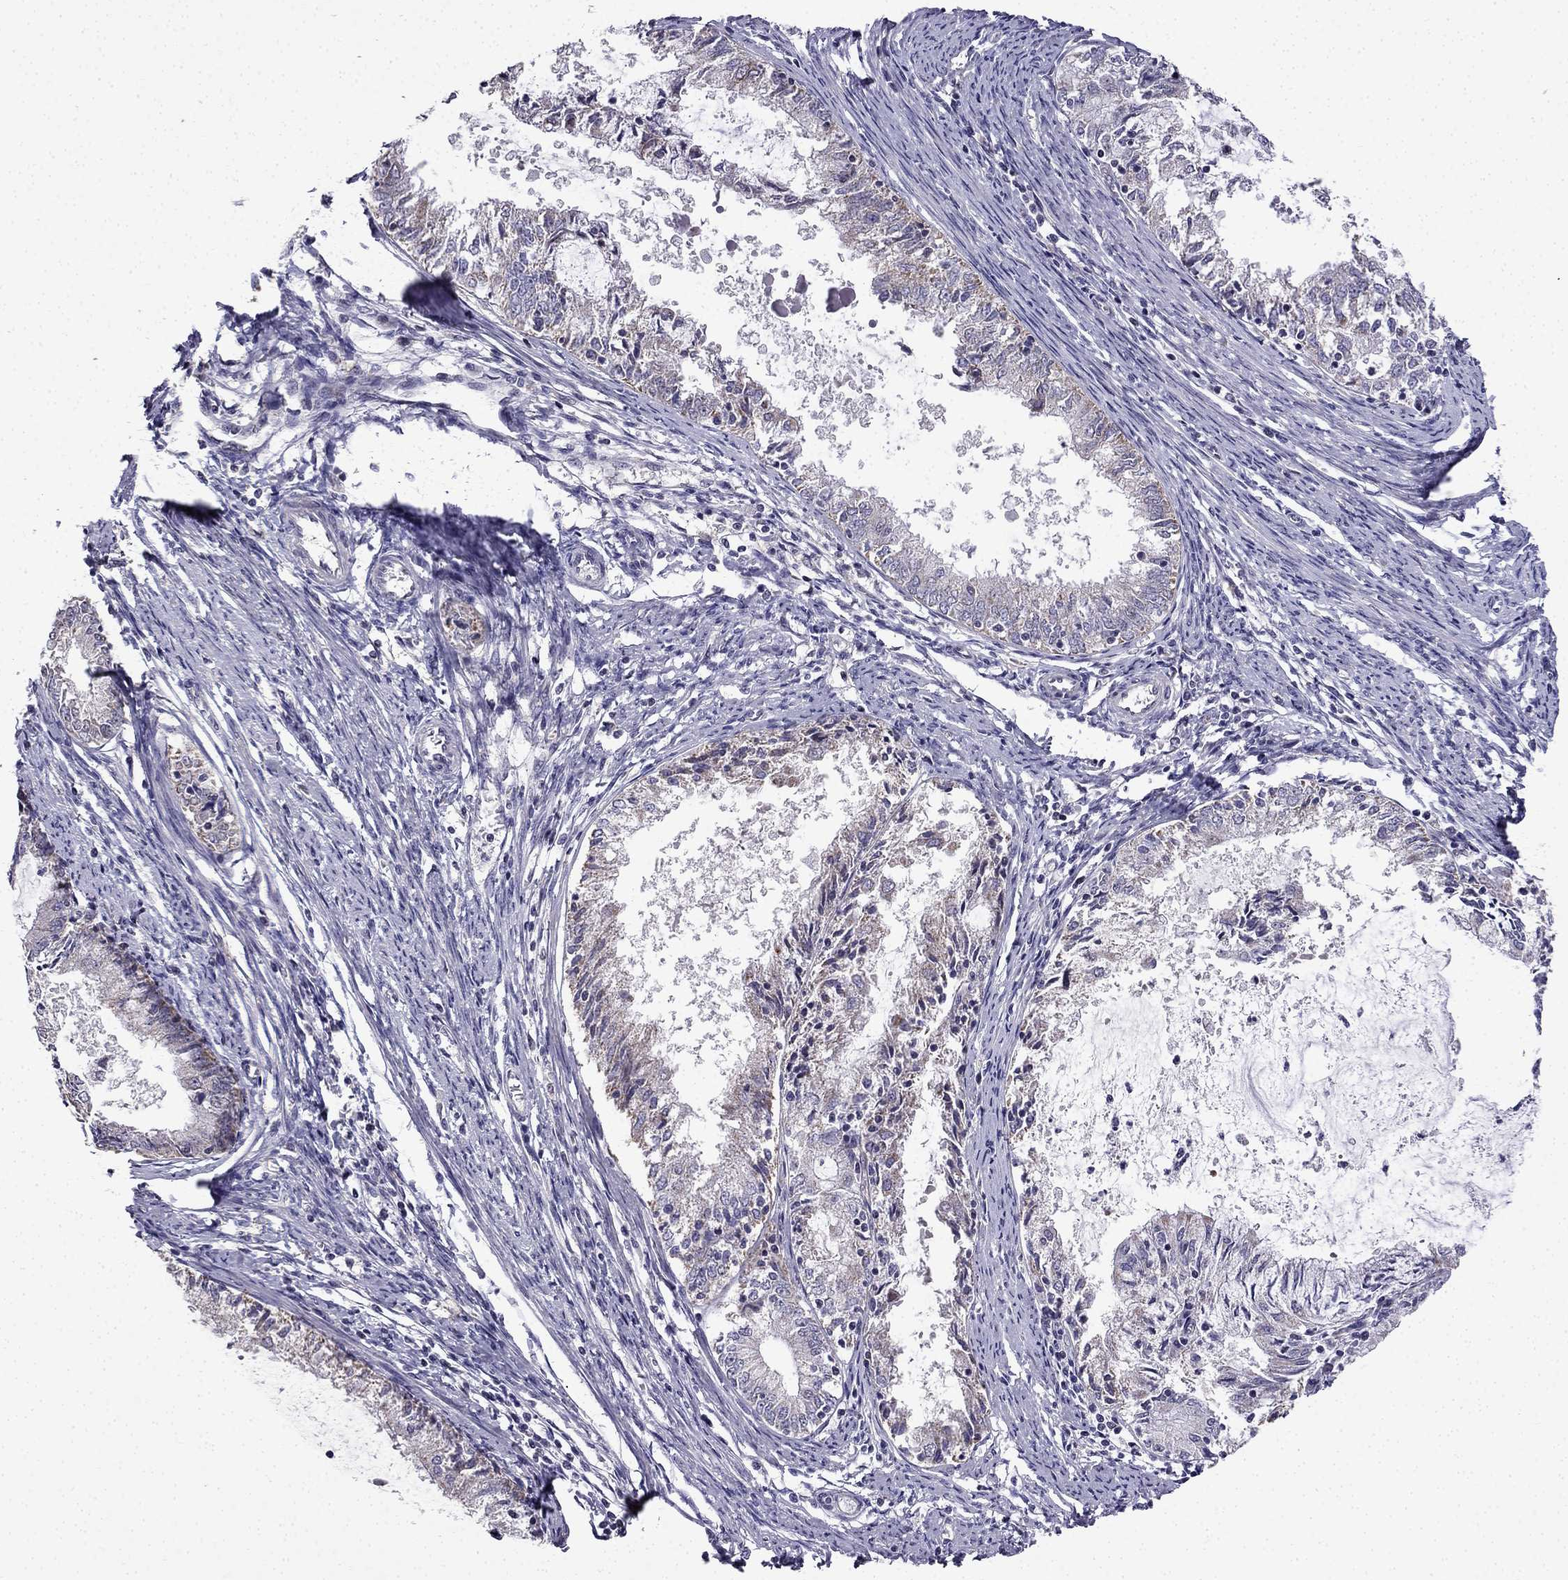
{"staining": {"intensity": "negative", "quantity": "none", "location": "none"}, "tissue": "endometrial cancer", "cell_type": "Tumor cells", "image_type": "cancer", "snomed": [{"axis": "morphology", "description": "Adenocarcinoma, NOS"}, {"axis": "topography", "description": "Endometrium"}], "caption": "Photomicrograph shows no significant protein expression in tumor cells of endometrial cancer.", "gene": "SLC6A2", "patient": {"sex": "female", "age": 57}}